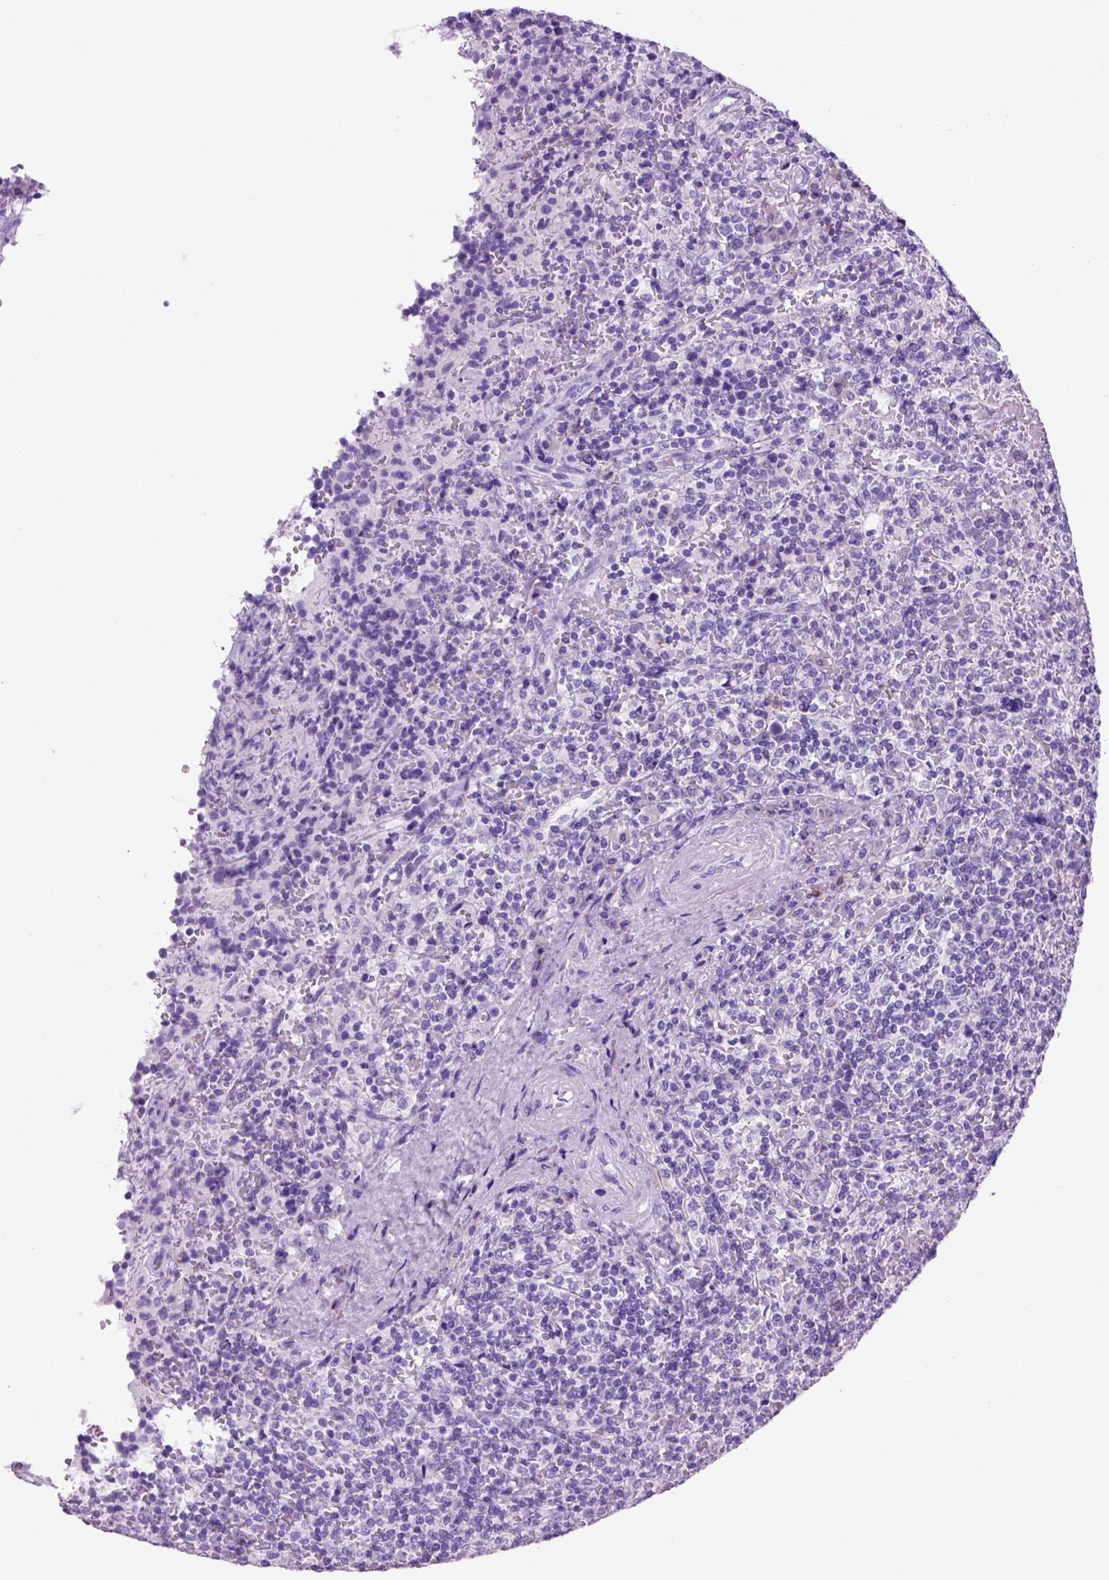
{"staining": {"intensity": "negative", "quantity": "none", "location": "none"}, "tissue": "lymphoma", "cell_type": "Tumor cells", "image_type": "cancer", "snomed": [{"axis": "morphology", "description": "Malignant lymphoma, non-Hodgkin's type, Low grade"}, {"axis": "topography", "description": "Spleen"}], "caption": "High power microscopy micrograph of an immunohistochemistry histopathology image of lymphoma, revealing no significant staining in tumor cells. (DAB (3,3'-diaminobenzidine) immunohistochemistry (IHC) visualized using brightfield microscopy, high magnification).", "gene": "HHIPL2", "patient": {"sex": "male", "age": 62}}